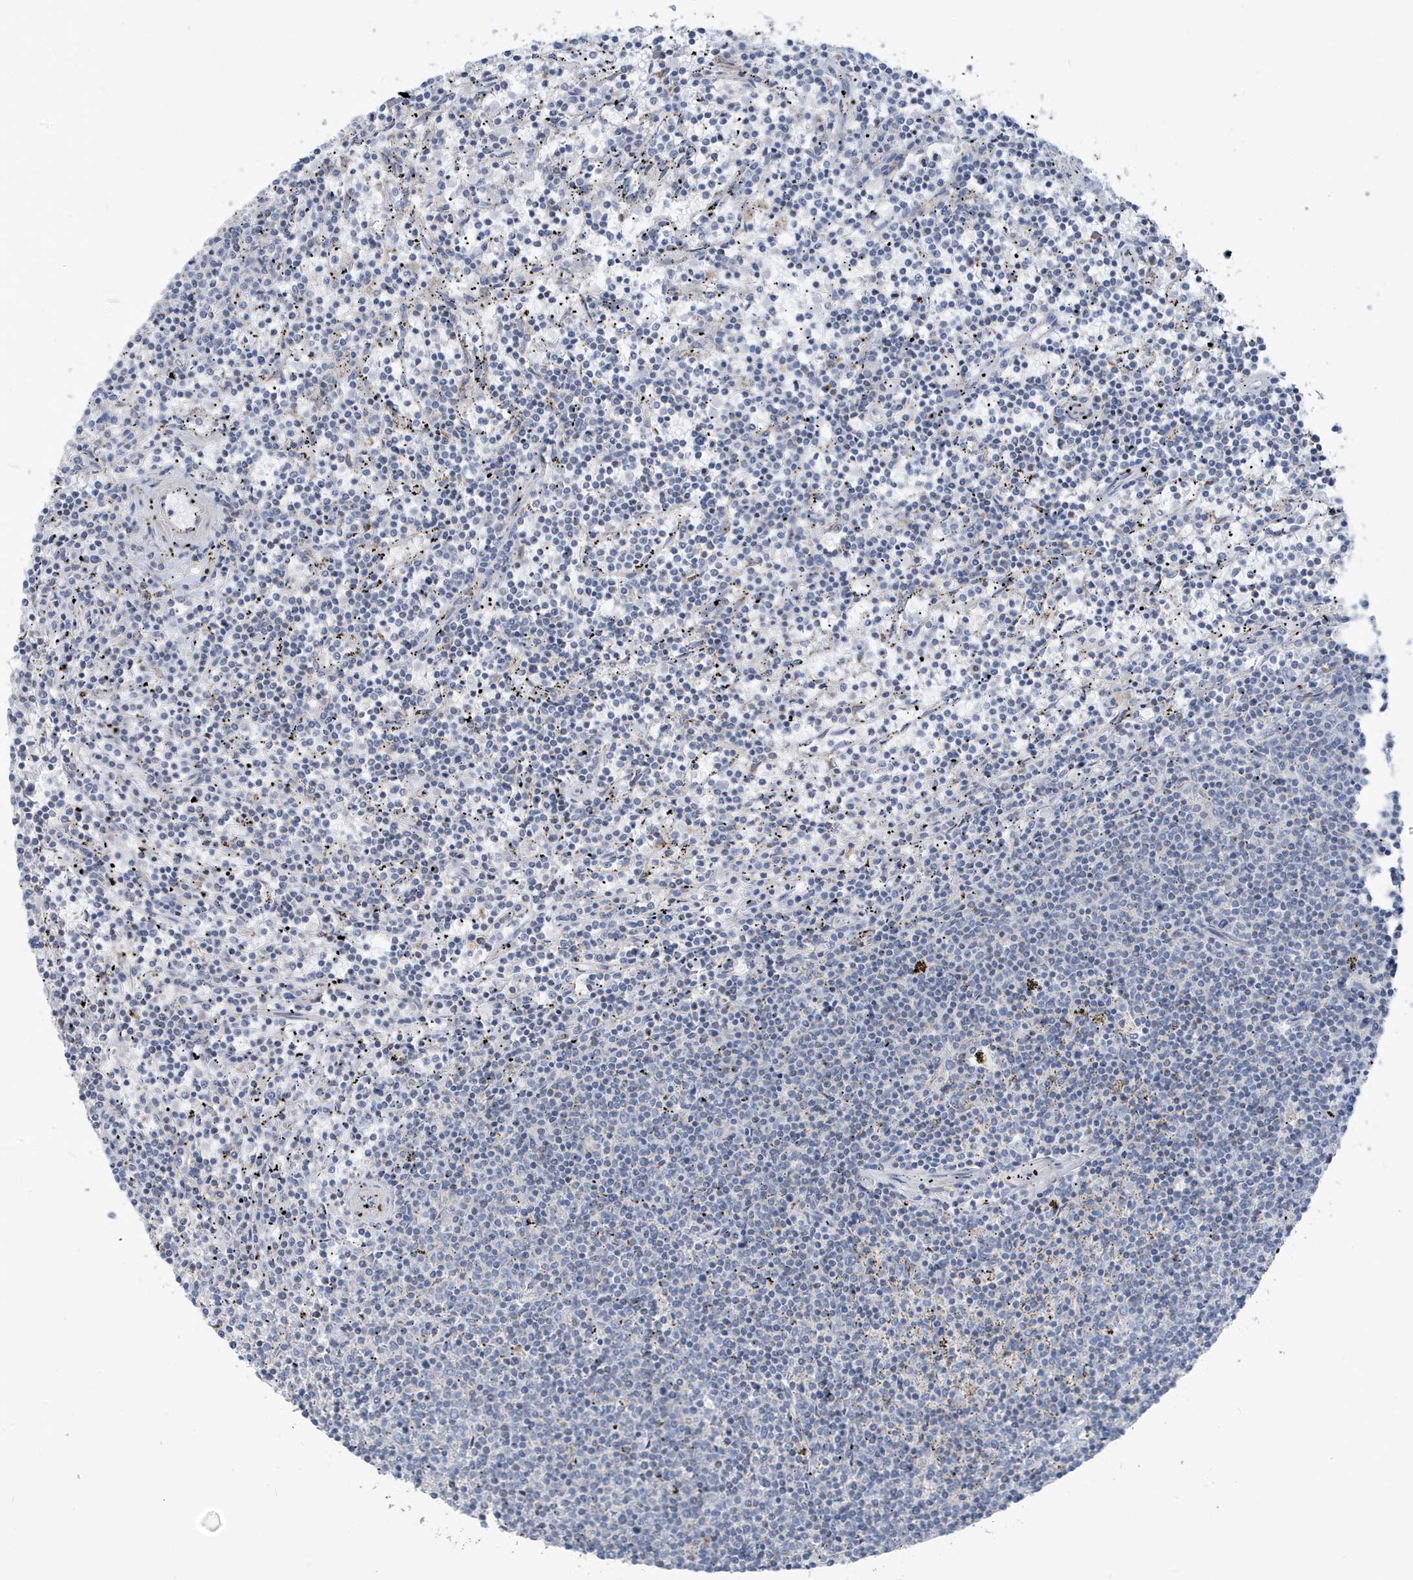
{"staining": {"intensity": "negative", "quantity": "none", "location": "none"}, "tissue": "lymphoma", "cell_type": "Tumor cells", "image_type": "cancer", "snomed": [{"axis": "morphology", "description": "Malignant lymphoma, non-Hodgkin's type, Low grade"}, {"axis": "topography", "description": "Spleen"}], "caption": "Tumor cells show no significant expression in lymphoma.", "gene": "ATP13A5", "patient": {"sex": "female", "age": 50}}